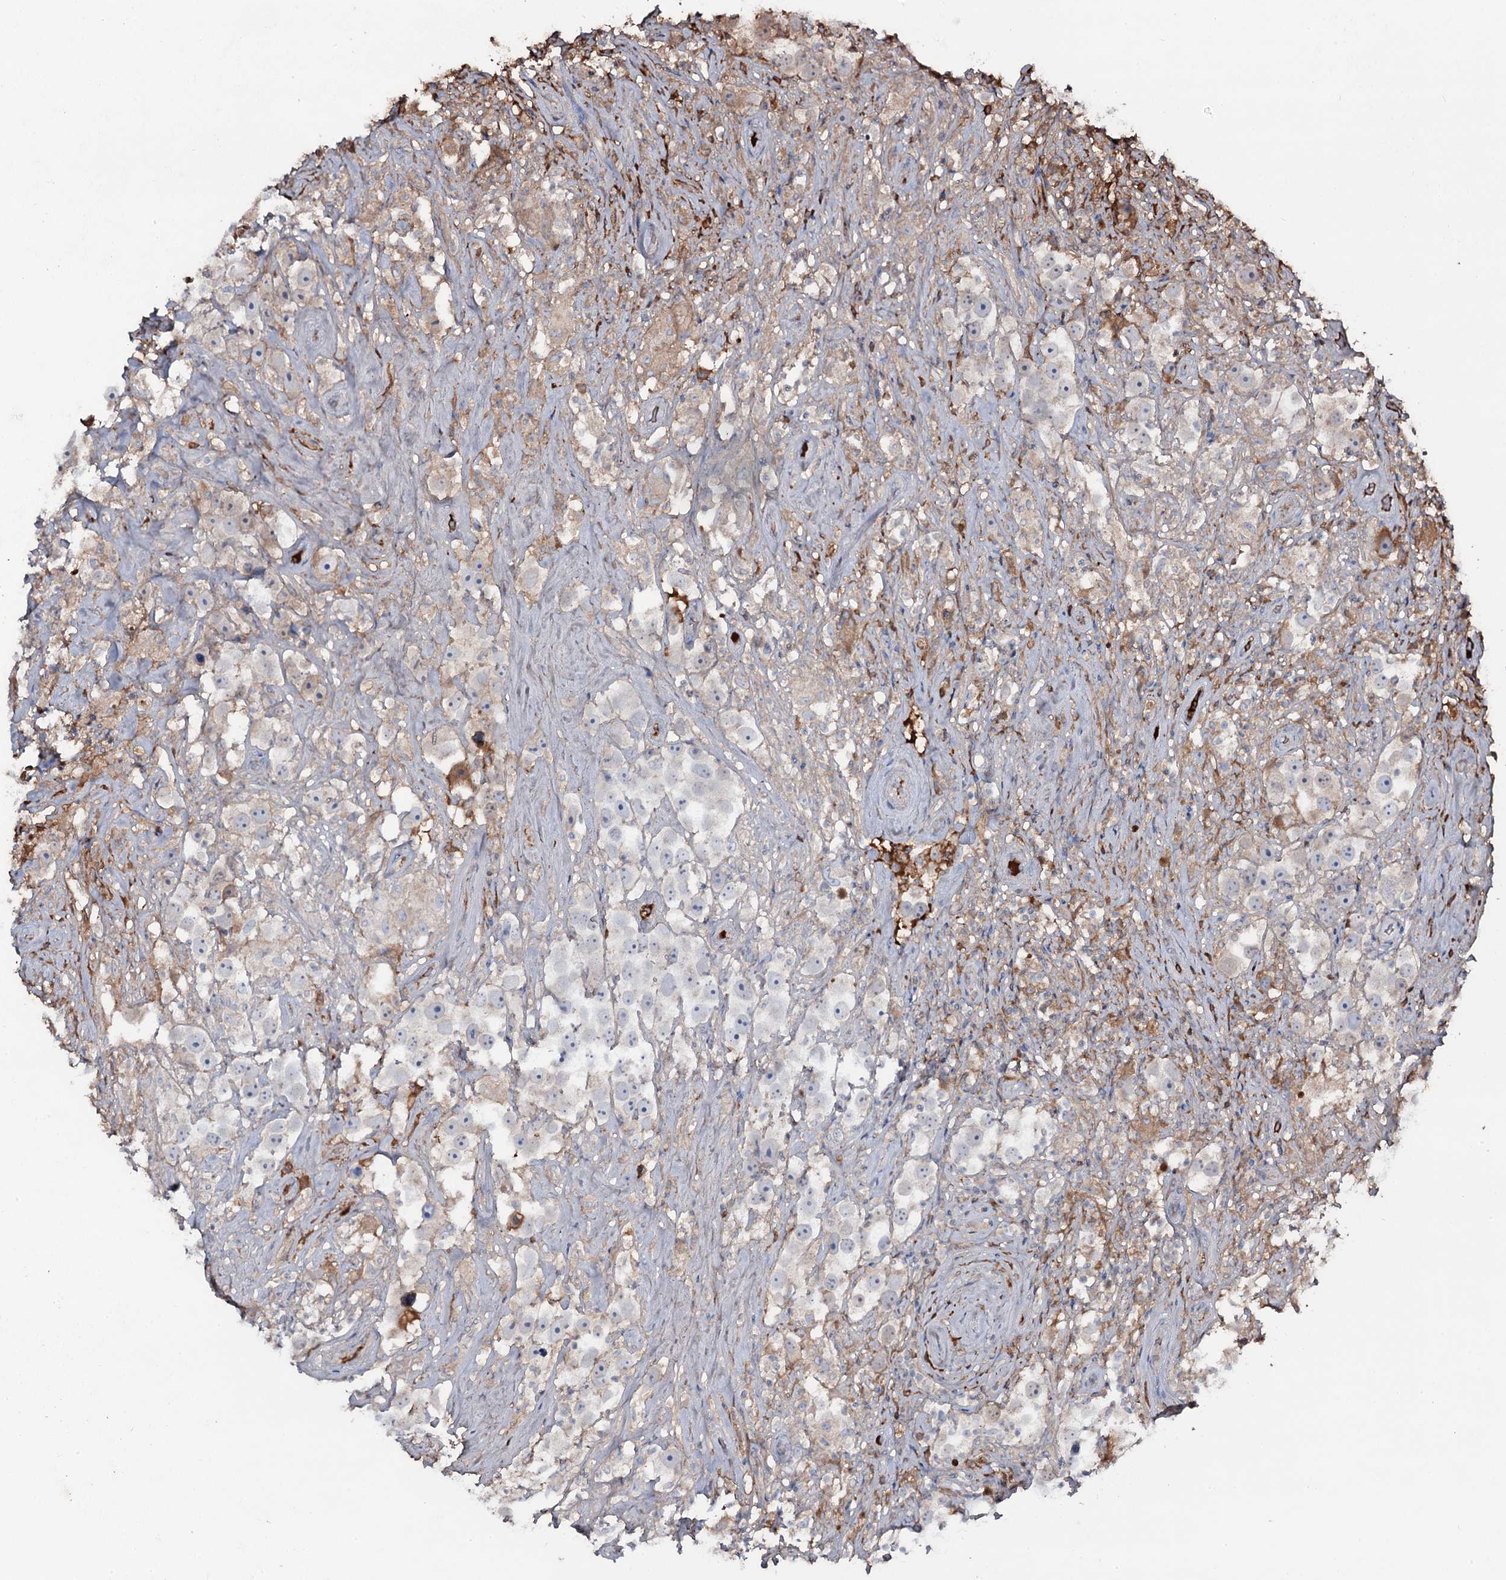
{"staining": {"intensity": "negative", "quantity": "none", "location": "none"}, "tissue": "testis cancer", "cell_type": "Tumor cells", "image_type": "cancer", "snomed": [{"axis": "morphology", "description": "Seminoma, NOS"}, {"axis": "topography", "description": "Testis"}], "caption": "There is no significant positivity in tumor cells of seminoma (testis). Brightfield microscopy of IHC stained with DAB (3,3'-diaminobenzidine) (brown) and hematoxylin (blue), captured at high magnification.", "gene": "EDN1", "patient": {"sex": "male", "age": 49}}